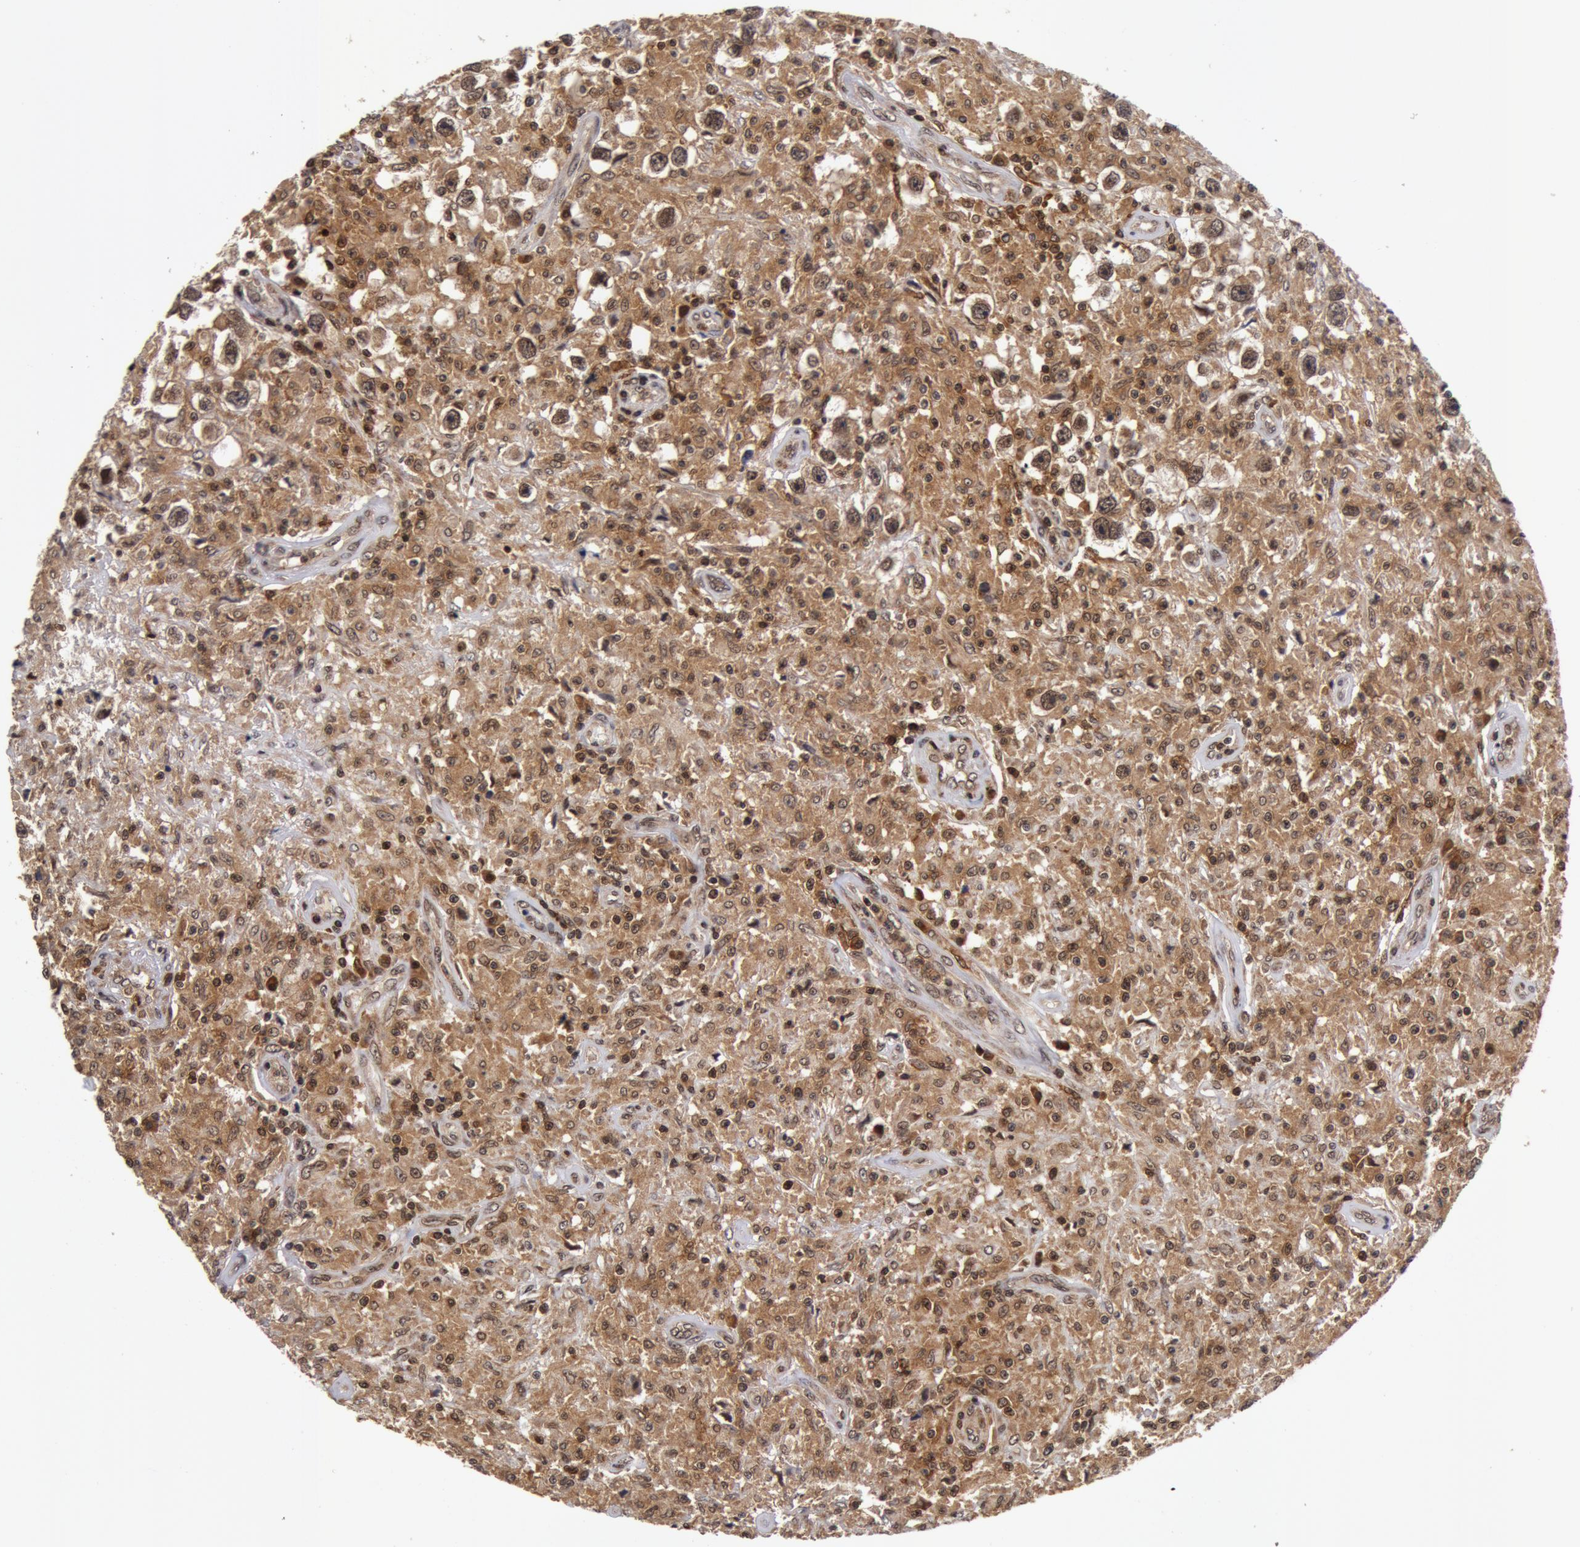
{"staining": {"intensity": "weak", "quantity": ">75%", "location": "cytoplasmic/membranous,nuclear"}, "tissue": "testis cancer", "cell_type": "Tumor cells", "image_type": "cancer", "snomed": [{"axis": "morphology", "description": "Seminoma, NOS"}, {"axis": "topography", "description": "Testis"}], "caption": "A photomicrograph of human testis cancer (seminoma) stained for a protein shows weak cytoplasmic/membranous and nuclear brown staining in tumor cells.", "gene": "ZNF350", "patient": {"sex": "male", "age": 34}}